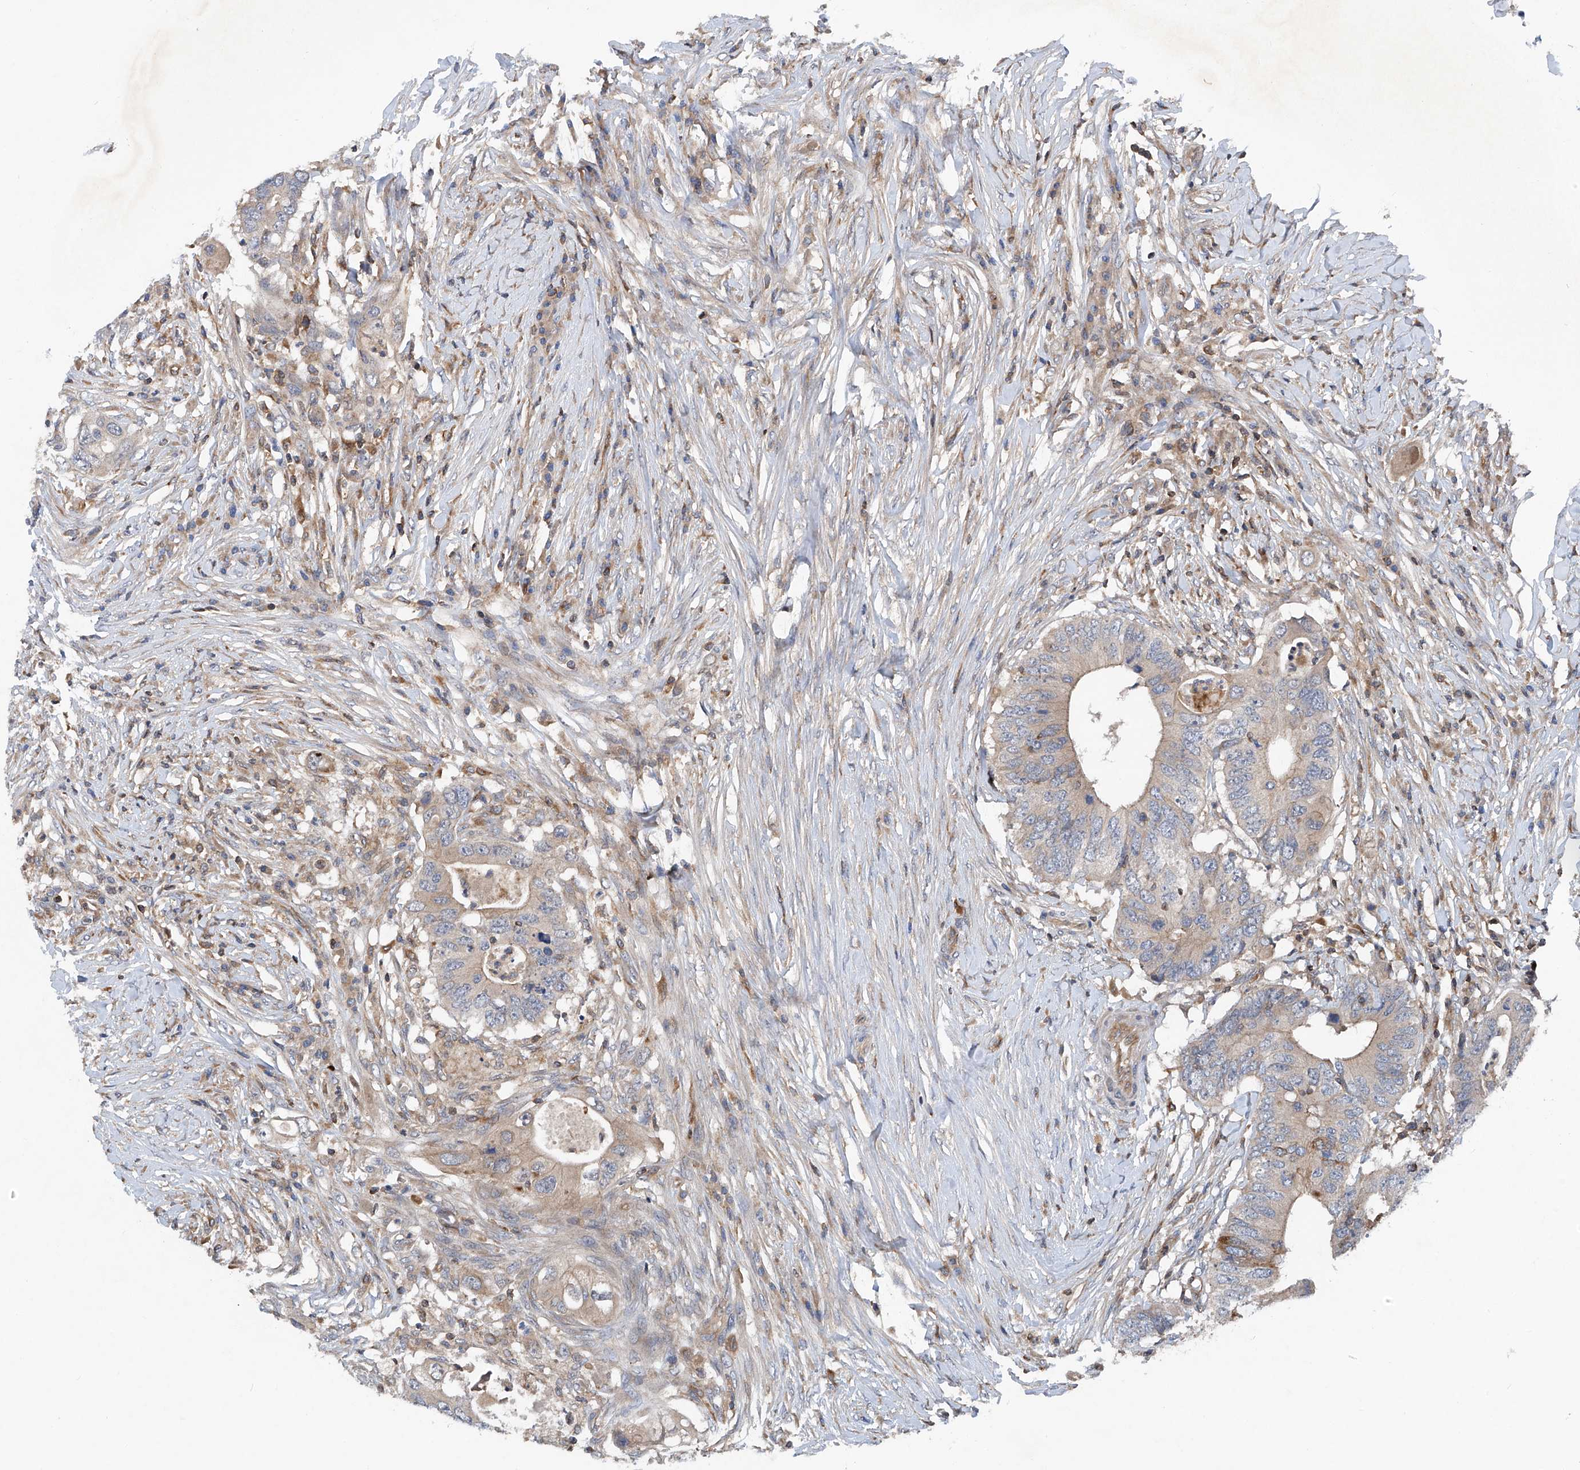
{"staining": {"intensity": "moderate", "quantity": "<25%", "location": "cytoplasmic/membranous"}, "tissue": "colorectal cancer", "cell_type": "Tumor cells", "image_type": "cancer", "snomed": [{"axis": "morphology", "description": "Adenocarcinoma, NOS"}, {"axis": "topography", "description": "Colon"}], "caption": "This histopathology image reveals immunohistochemistry staining of human colorectal adenocarcinoma, with low moderate cytoplasmic/membranous expression in about <25% of tumor cells.", "gene": "TRIM38", "patient": {"sex": "male", "age": 71}}